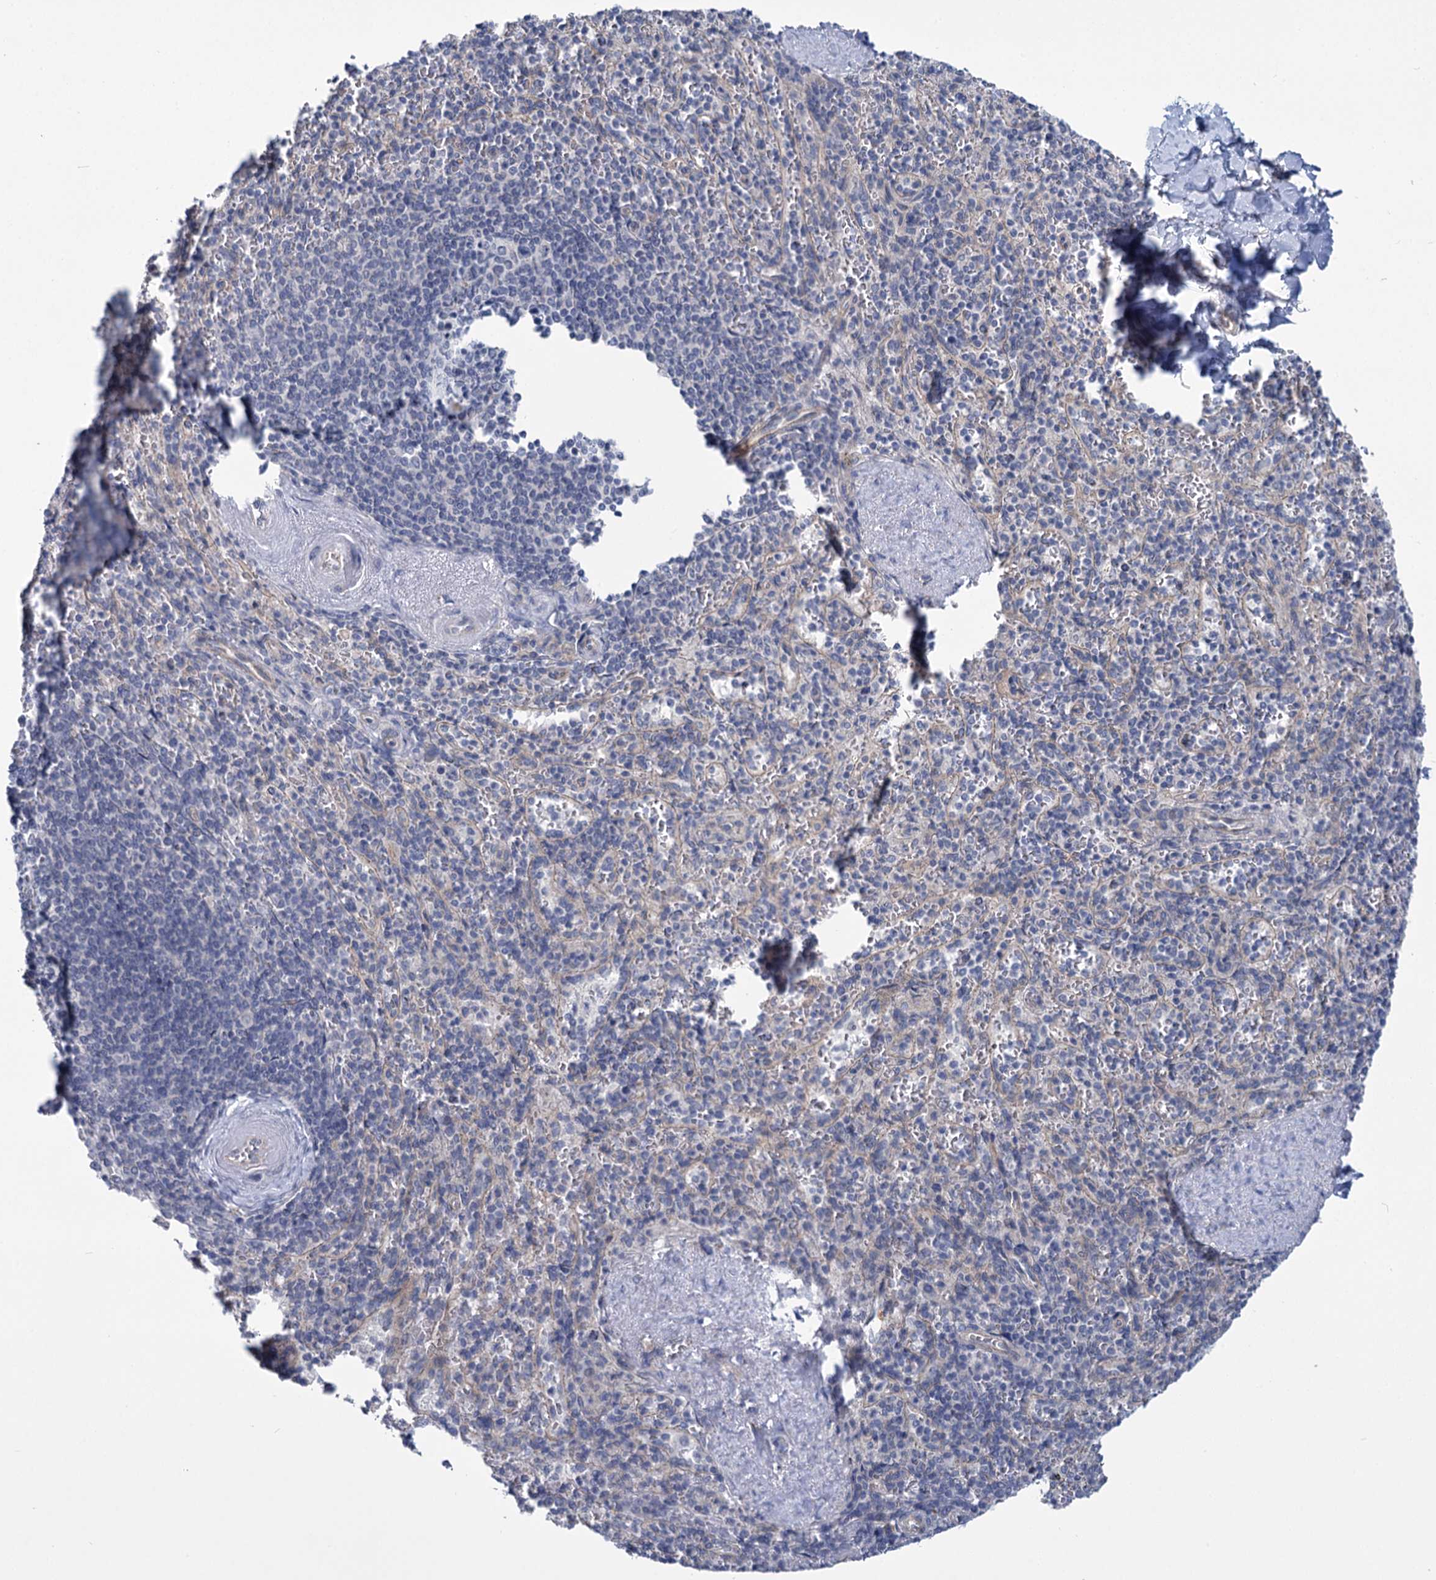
{"staining": {"intensity": "negative", "quantity": "none", "location": "none"}, "tissue": "spleen", "cell_type": "Cells in red pulp", "image_type": "normal", "snomed": [{"axis": "morphology", "description": "Normal tissue, NOS"}, {"axis": "topography", "description": "Spleen"}], "caption": "The immunohistochemistry image has no significant positivity in cells in red pulp of spleen.", "gene": "MBLAC2", "patient": {"sex": "male", "age": 82}}